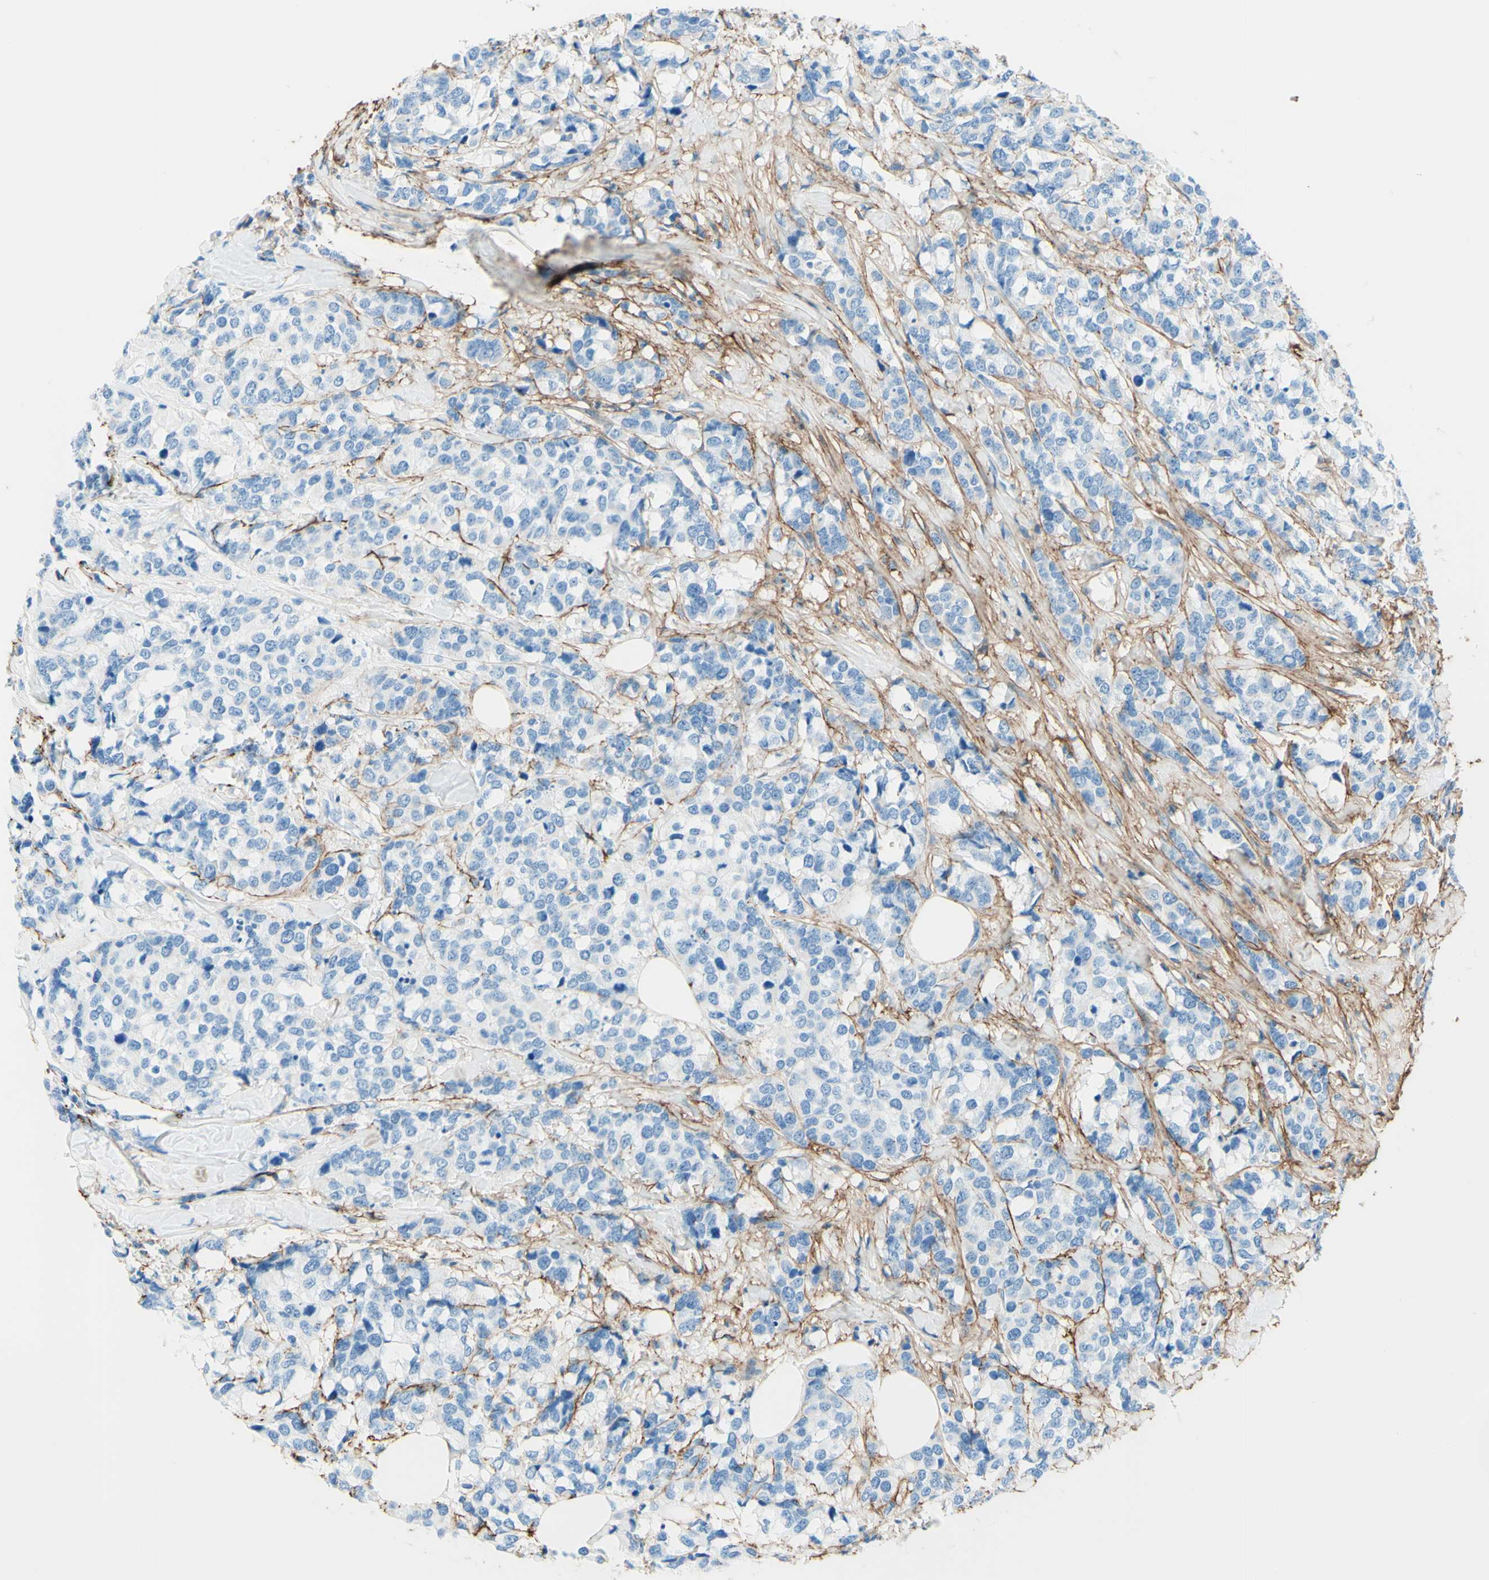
{"staining": {"intensity": "negative", "quantity": "none", "location": "none"}, "tissue": "breast cancer", "cell_type": "Tumor cells", "image_type": "cancer", "snomed": [{"axis": "morphology", "description": "Lobular carcinoma"}, {"axis": "topography", "description": "Breast"}], "caption": "Immunohistochemistry (IHC) image of breast lobular carcinoma stained for a protein (brown), which exhibits no positivity in tumor cells.", "gene": "MFAP5", "patient": {"sex": "female", "age": 59}}